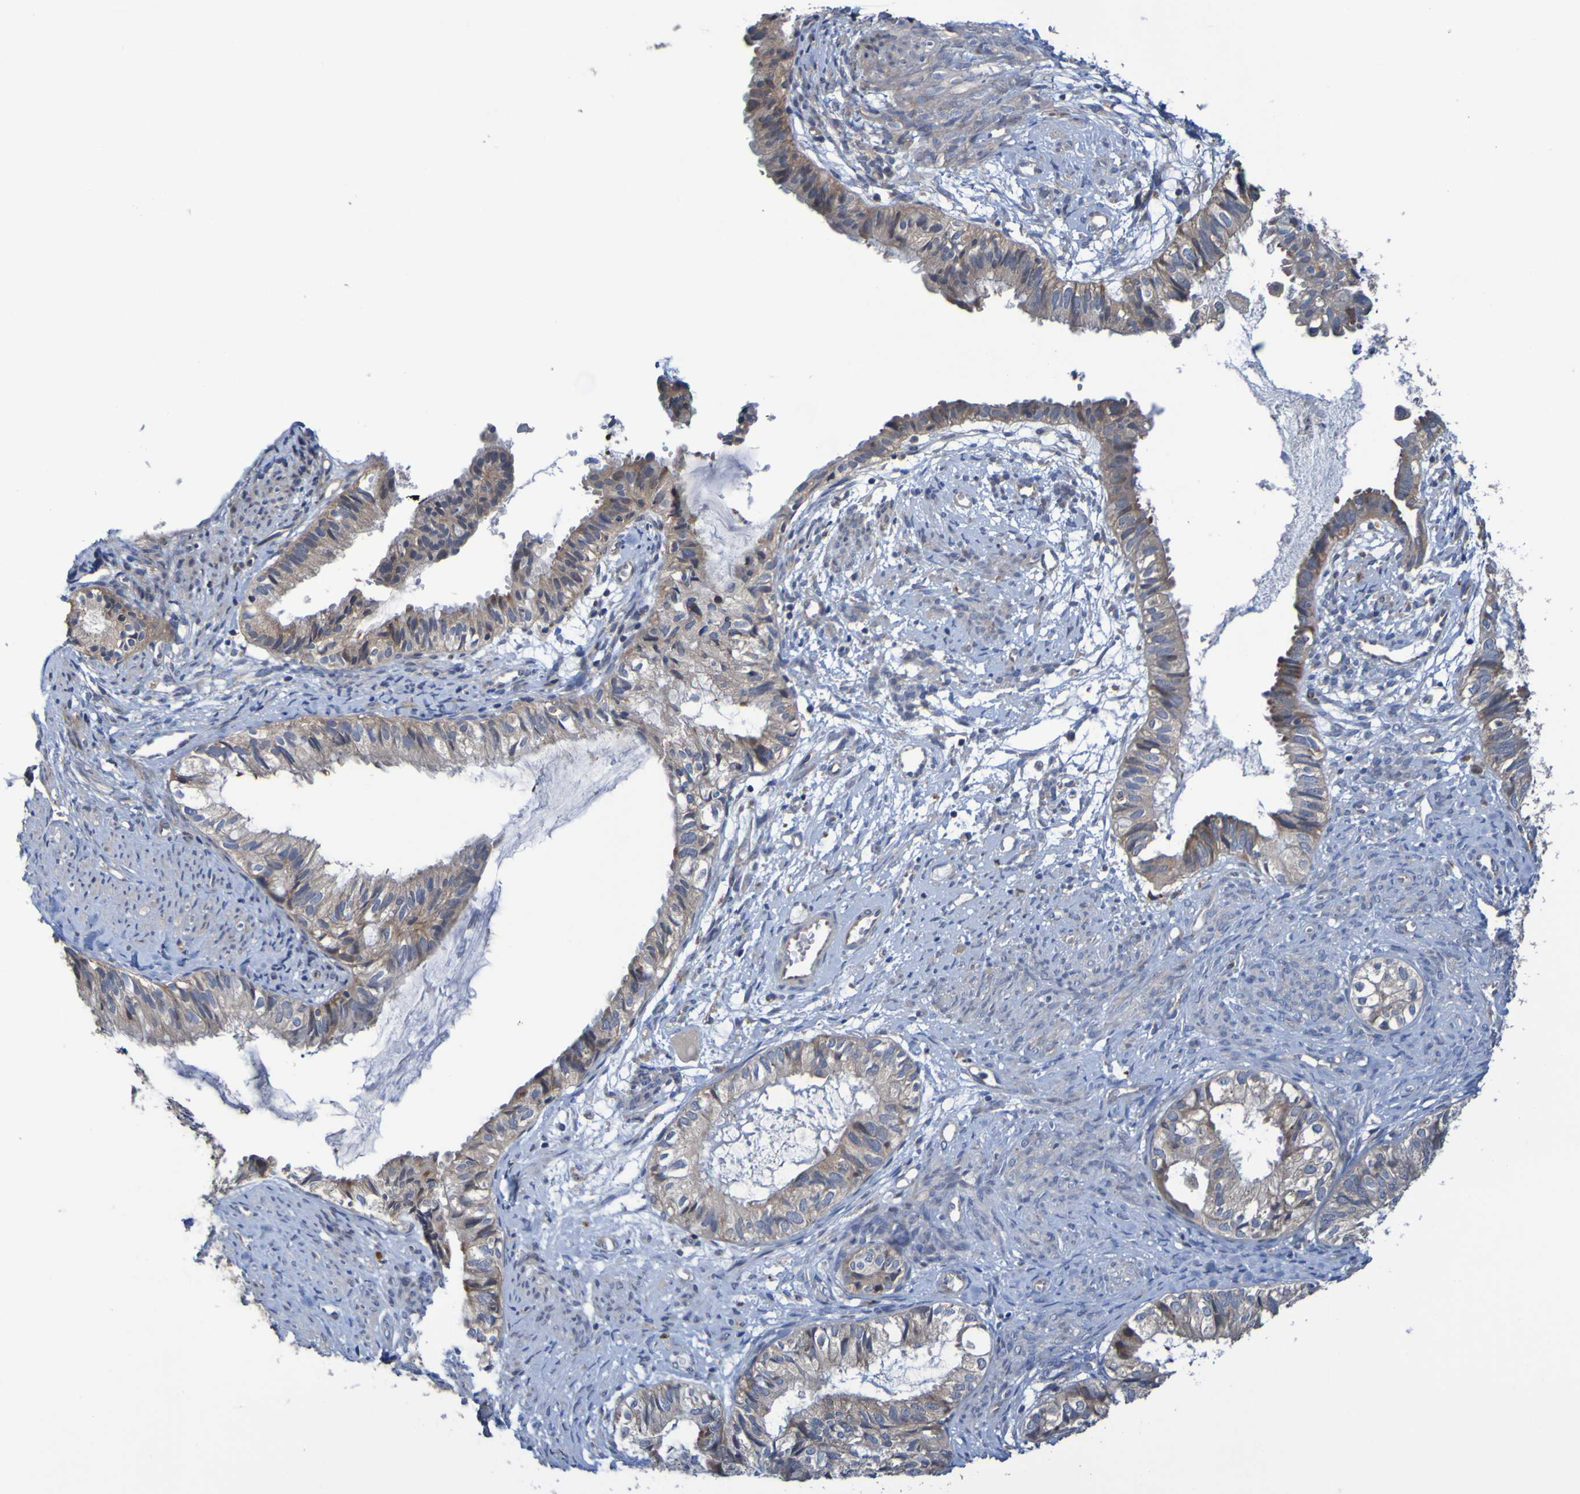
{"staining": {"intensity": "weak", "quantity": ">75%", "location": "cytoplasmic/membranous"}, "tissue": "cervical cancer", "cell_type": "Tumor cells", "image_type": "cancer", "snomed": [{"axis": "morphology", "description": "Normal tissue, NOS"}, {"axis": "morphology", "description": "Adenocarcinoma, NOS"}, {"axis": "topography", "description": "Cervix"}, {"axis": "topography", "description": "Endometrium"}], "caption": "Cervical cancer stained with DAB (3,3'-diaminobenzidine) immunohistochemistry (IHC) exhibits low levels of weak cytoplasmic/membranous positivity in approximately >75% of tumor cells.", "gene": "SDK1", "patient": {"sex": "female", "age": 86}}